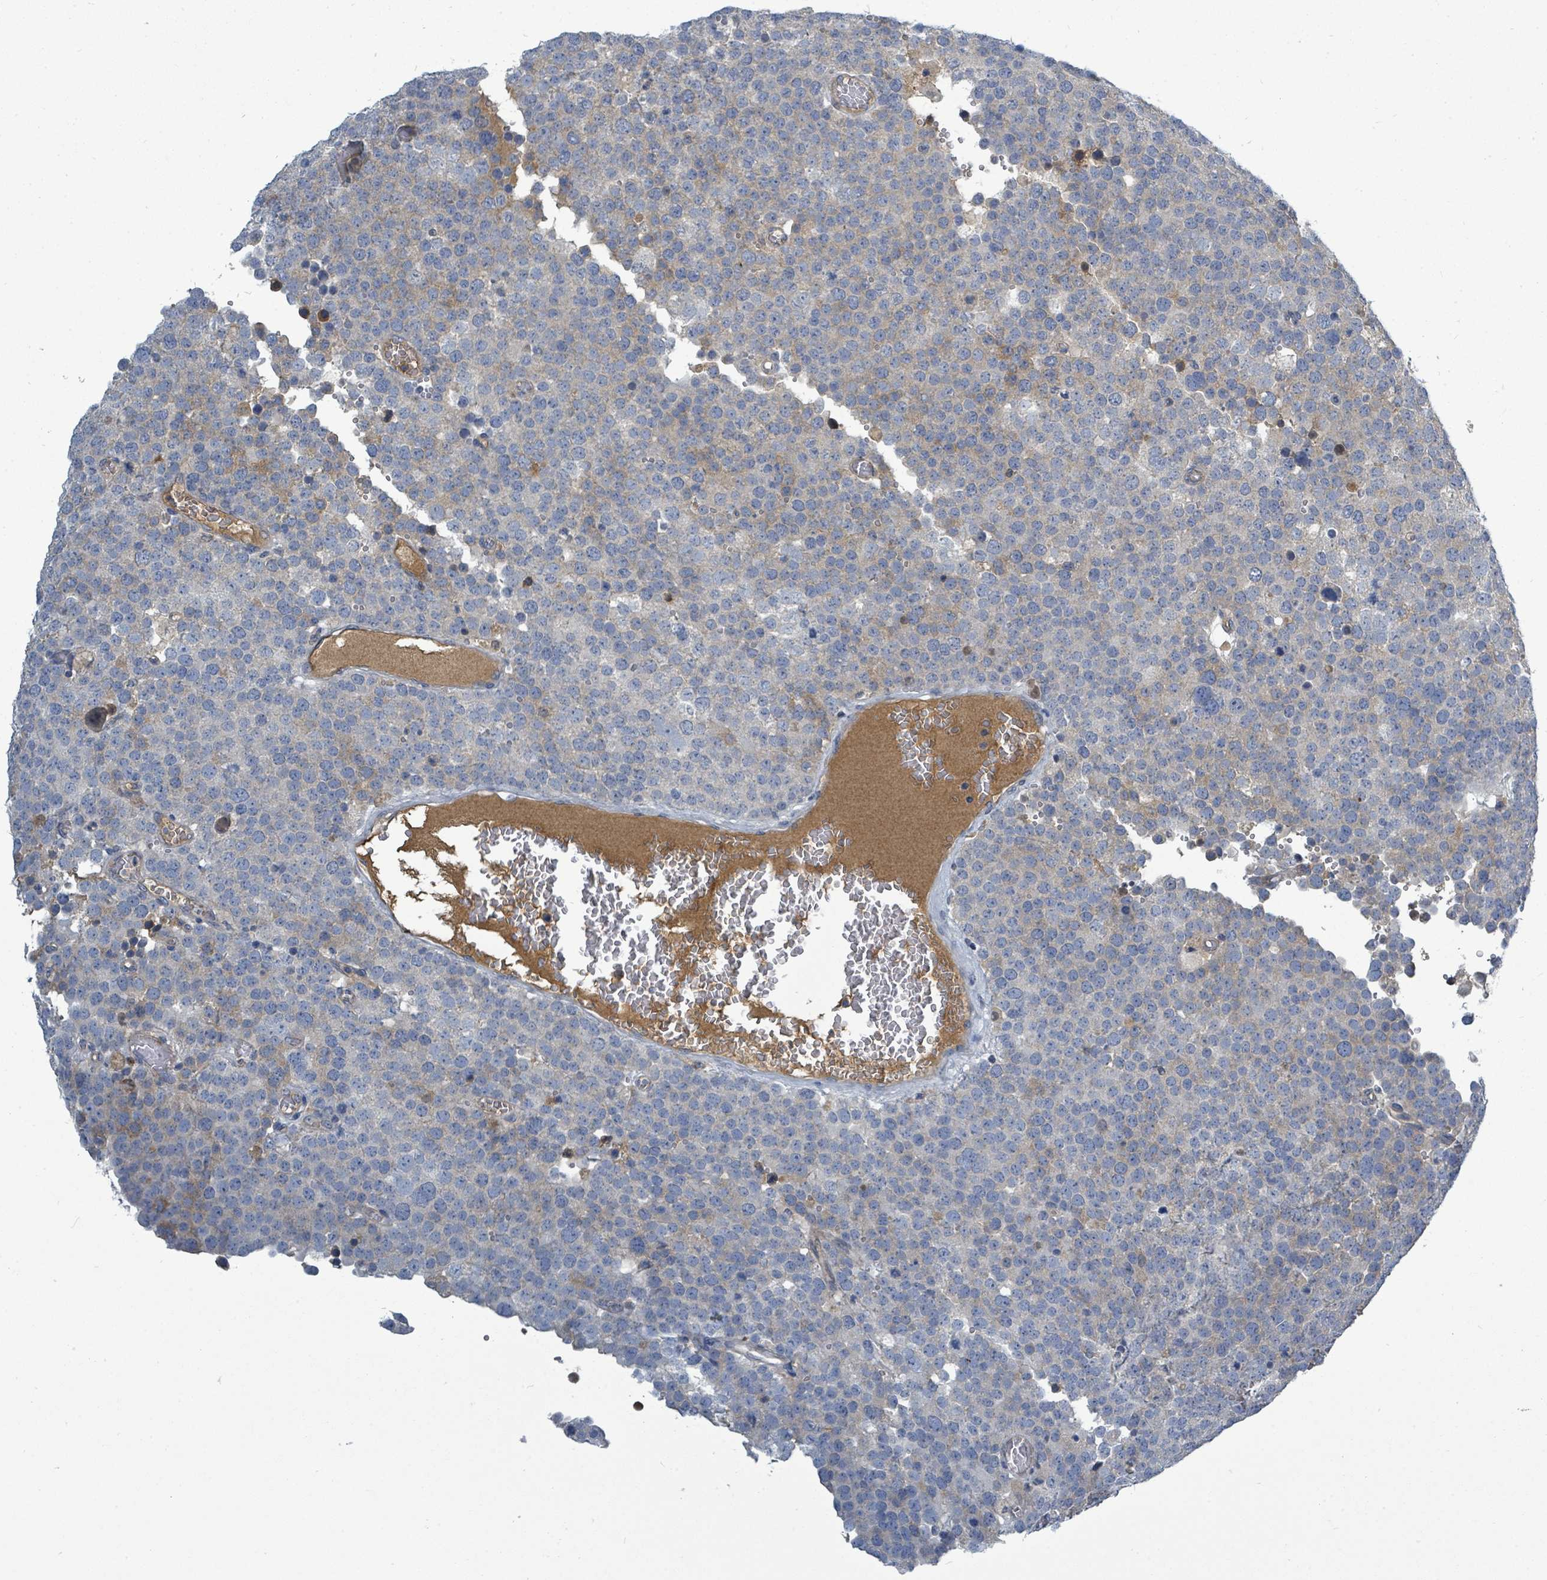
{"staining": {"intensity": "weak", "quantity": "<25%", "location": "cytoplasmic/membranous"}, "tissue": "testis cancer", "cell_type": "Tumor cells", "image_type": "cancer", "snomed": [{"axis": "morphology", "description": "Normal tissue, NOS"}, {"axis": "morphology", "description": "Seminoma, NOS"}, {"axis": "topography", "description": "Testis"}], "caption": "High magnification brightfield microscopy of testis seminoma stained with DAB (brown) and counterstained with hematoxylin (blue): tumor cells show no significant expression.", "gene": "SLC25A23", "patient": {"sex": "male", "age": 71}}